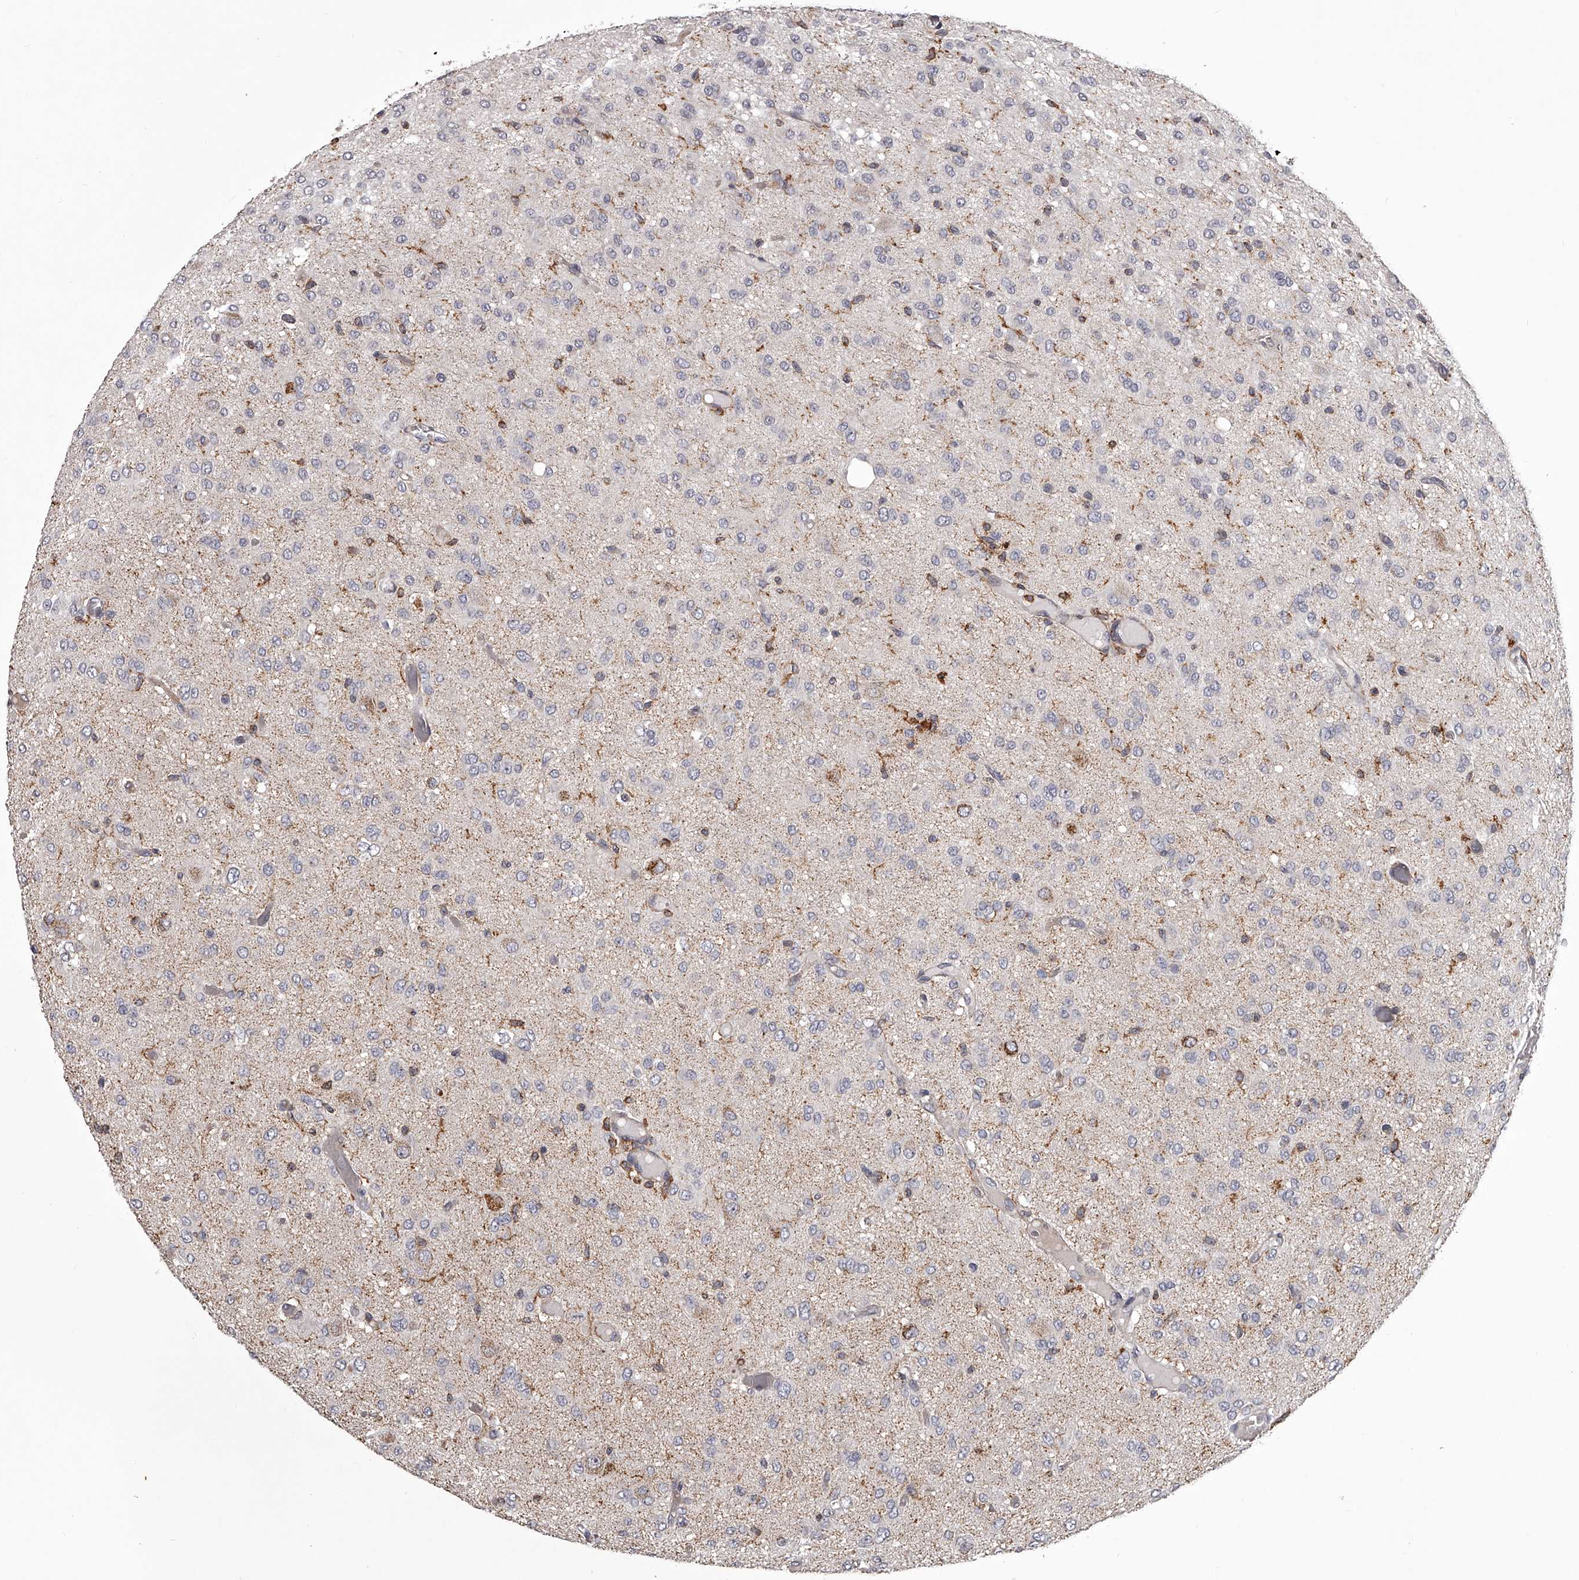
{"staining": {"intensity": "negative", "quantity": "none", "location": "none"}, "tissue": "glioma", "cell_type": "Tumor cells", "image_type": "cancer", "snomed": [{"axis": "morphology", "description": "Glioma, malignant, High grade"}, {"axis": "topography", "description": "Brain"}], "caption": "This is an IHC micrograph of human high-grade glioma (malignant). There is no expression in tumor cells.", "gene": "RRP36", "patient": {"sex": "female", "age": 59}}